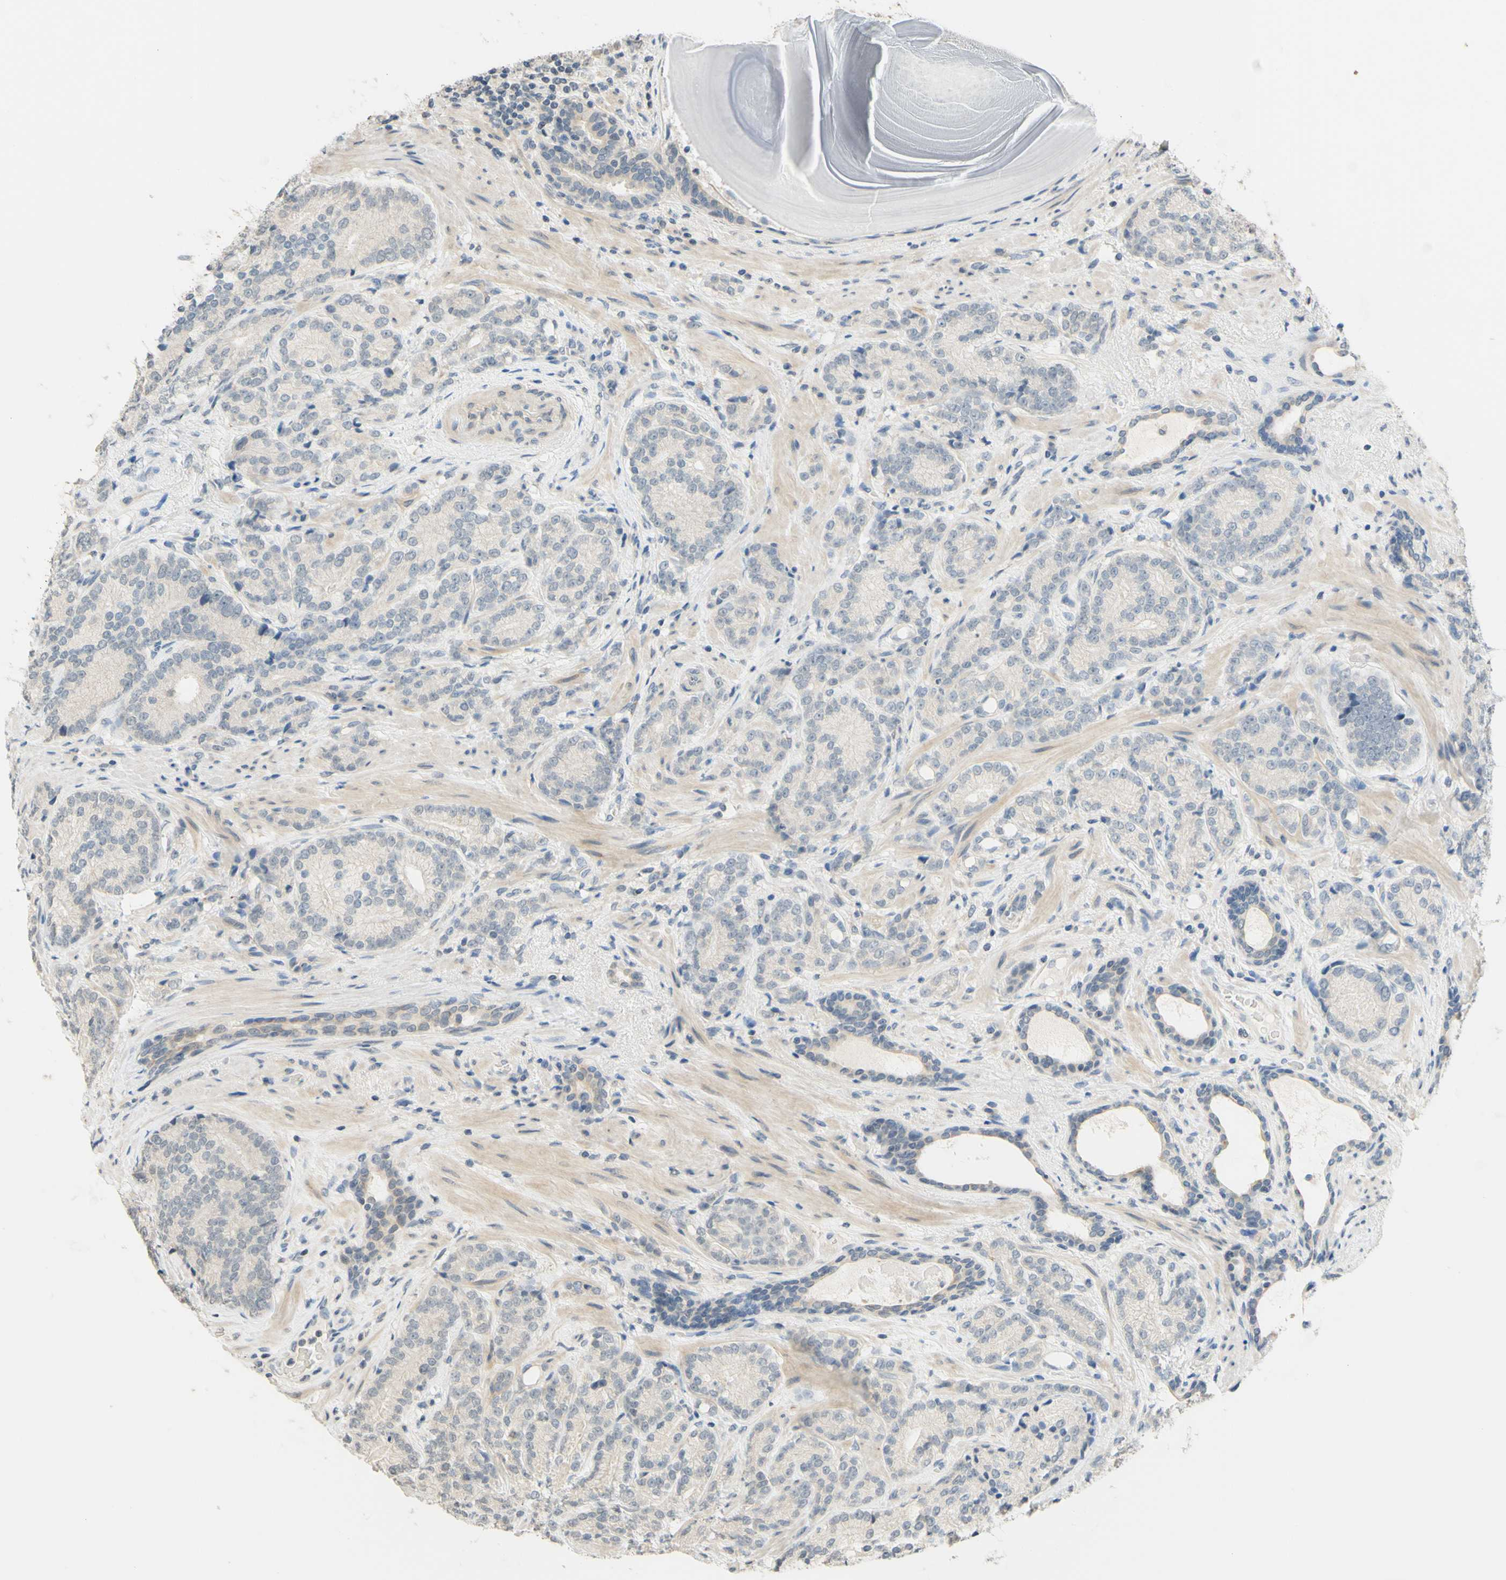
{"staining": {"intensity": "negative", "quantity": "none", "location": "none"}, "tissue": "prostate cancer", "cell_type": "Tumor cells", "image_type": "cancer", "snomed": [{"axis": "morphology", "description": "Adenocarcinoma, High grade"}, {"axis": "topography", "description": "Prostate"}], "caption": "IHC image of neoplastic tissue: human prostate cancer stained with DAB (3,3'-diaminobenzidine) reveals no significant protein expression in tumor cells.", "gene": "MAG", "patient": {"sex": "male", "age": 61}}